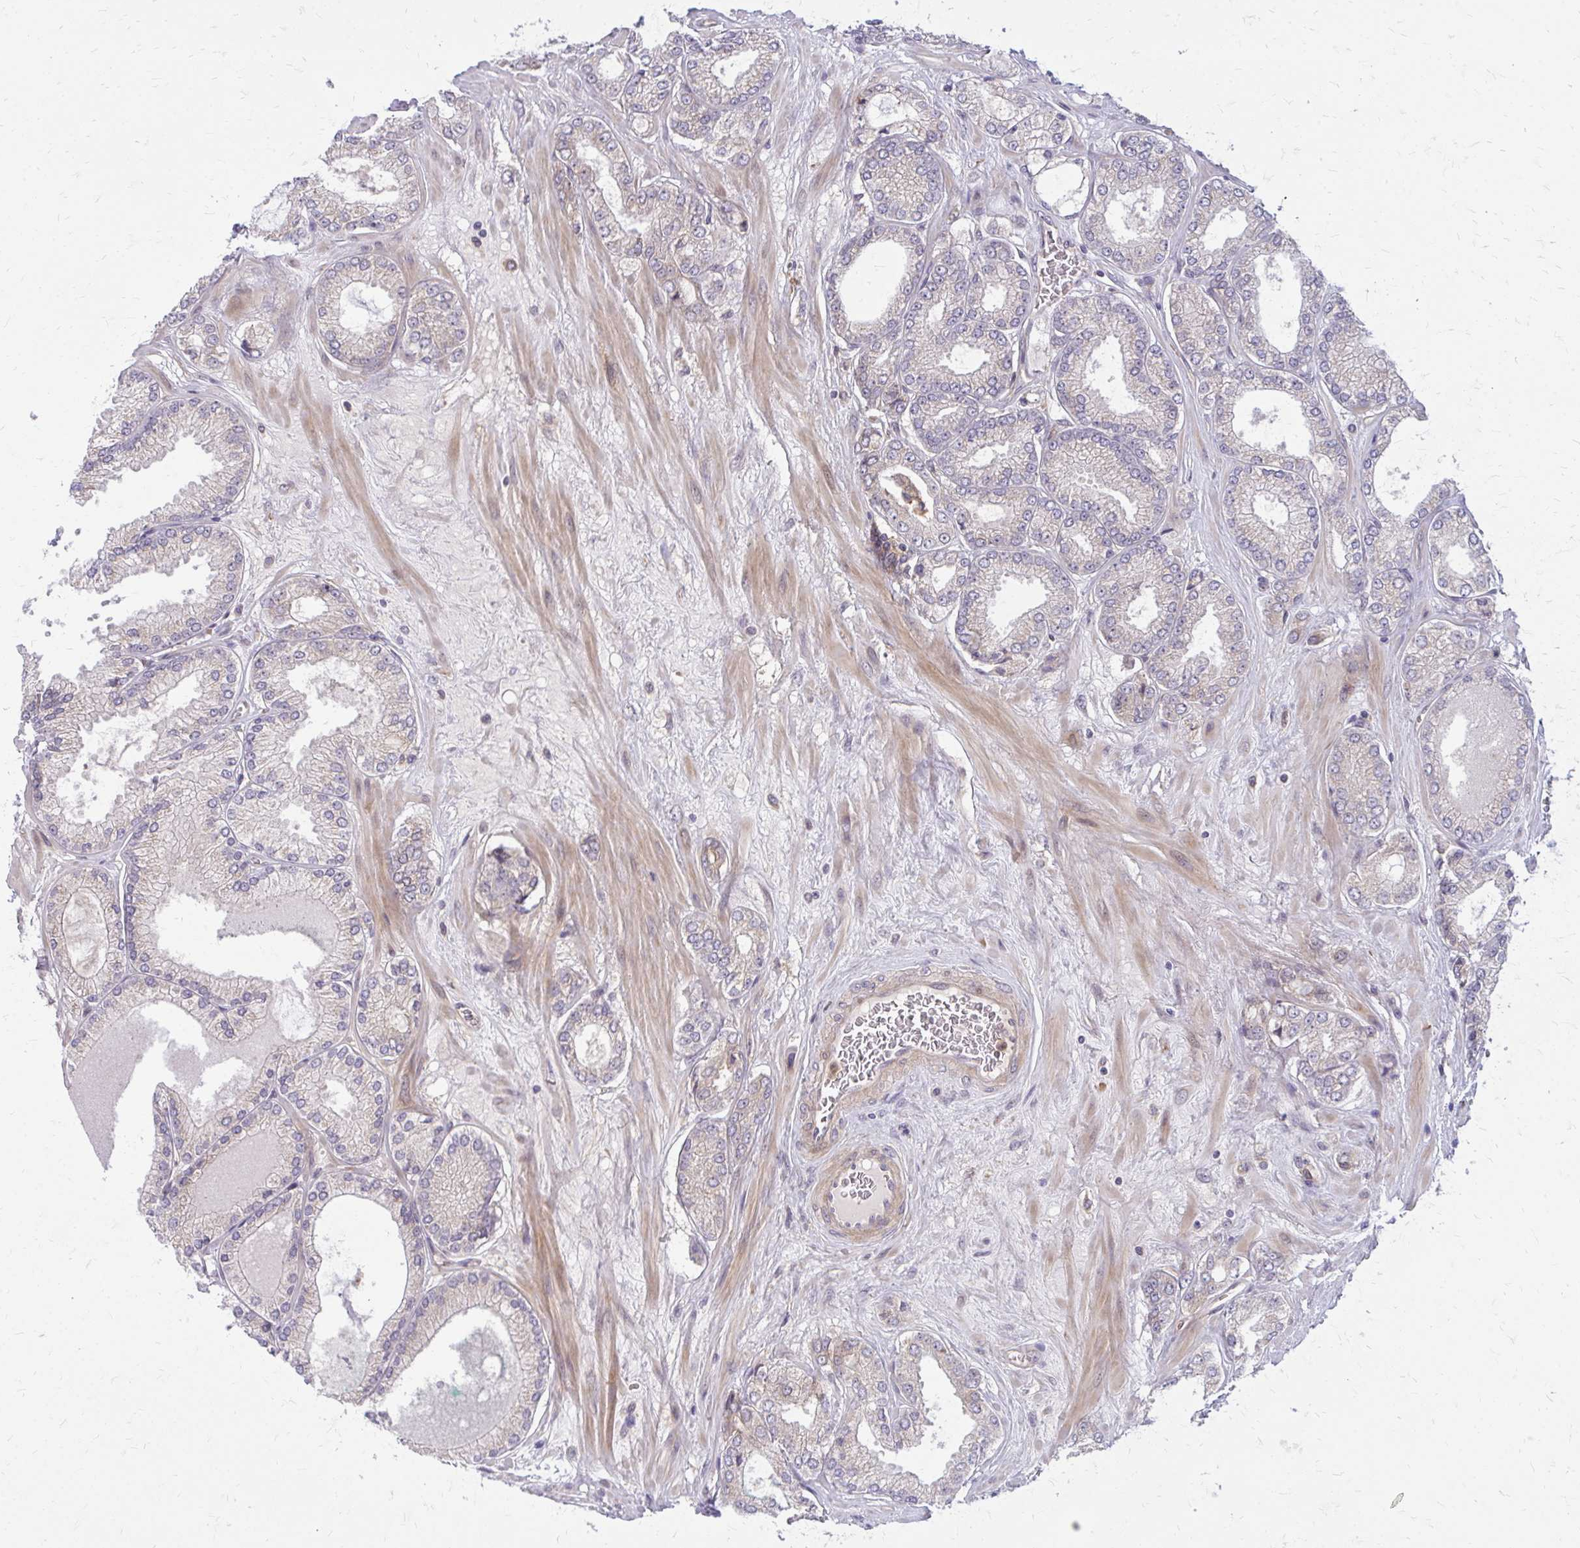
{"staining": {"intensity": "negative", "quantity": "none", "location": "none"}, "tissue": "prostate cancer", "cell_type": "Tumor cells", "image_type": "cancer", "snomed": [{"axis": "morphology", "description": "Adenocarcinoma, High grade"}, {"axis": "topography", "description": "Prostate"}], "caption": "Immunohistochemistry (IHC) of prostate high-grade adenocarcinoma shows no expression in tumor cells.", "gene": "OXNAD1", "patient": {"sex": "male", "age": 68}}